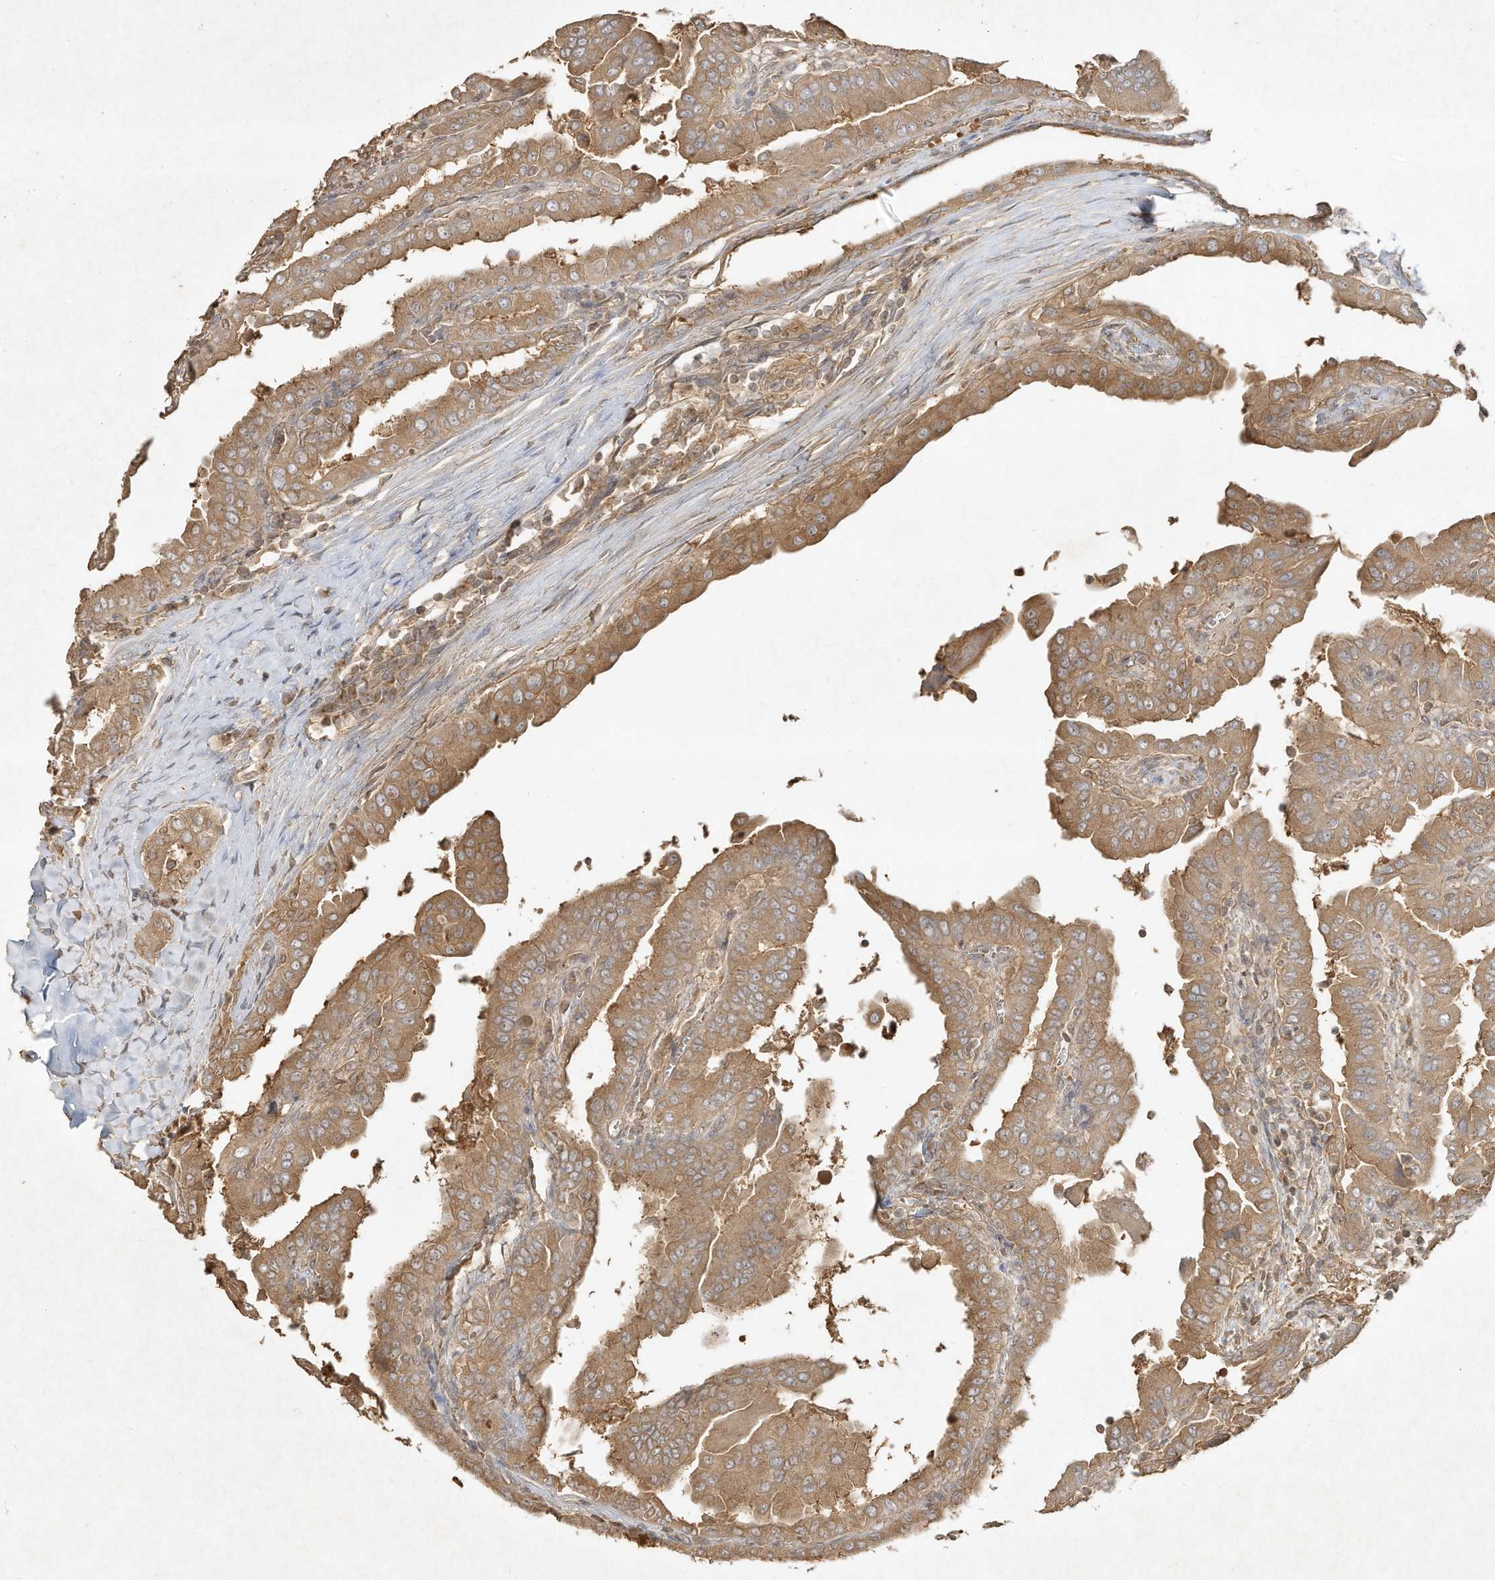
{"staining": {"intensity": "moderate", "quantity": ">75%", "location": "cytoplasmic/membranous"}, "tissue": "thyroid cancer", "cell_type": "Tumor cells", "image_type": "cancer", "snomed": [{"axis": "morphology", "description": "Papillary adenocarcinoma, NOS"}, {"axis": "topography", "description": "Thyroid gland"}], "caption": "Protein expression analysis of thyroid papillary adenocarcinoma demonstrates moderate cytoplasmic/membranous expression in about >75% of tumor cells. (DAB (3,3'-diaminobenzidine) = brown stain, brightfield microscopy at high magnification).", "gene": "DYNC1I2", "patient": {"sex": "male", "age": 33}}